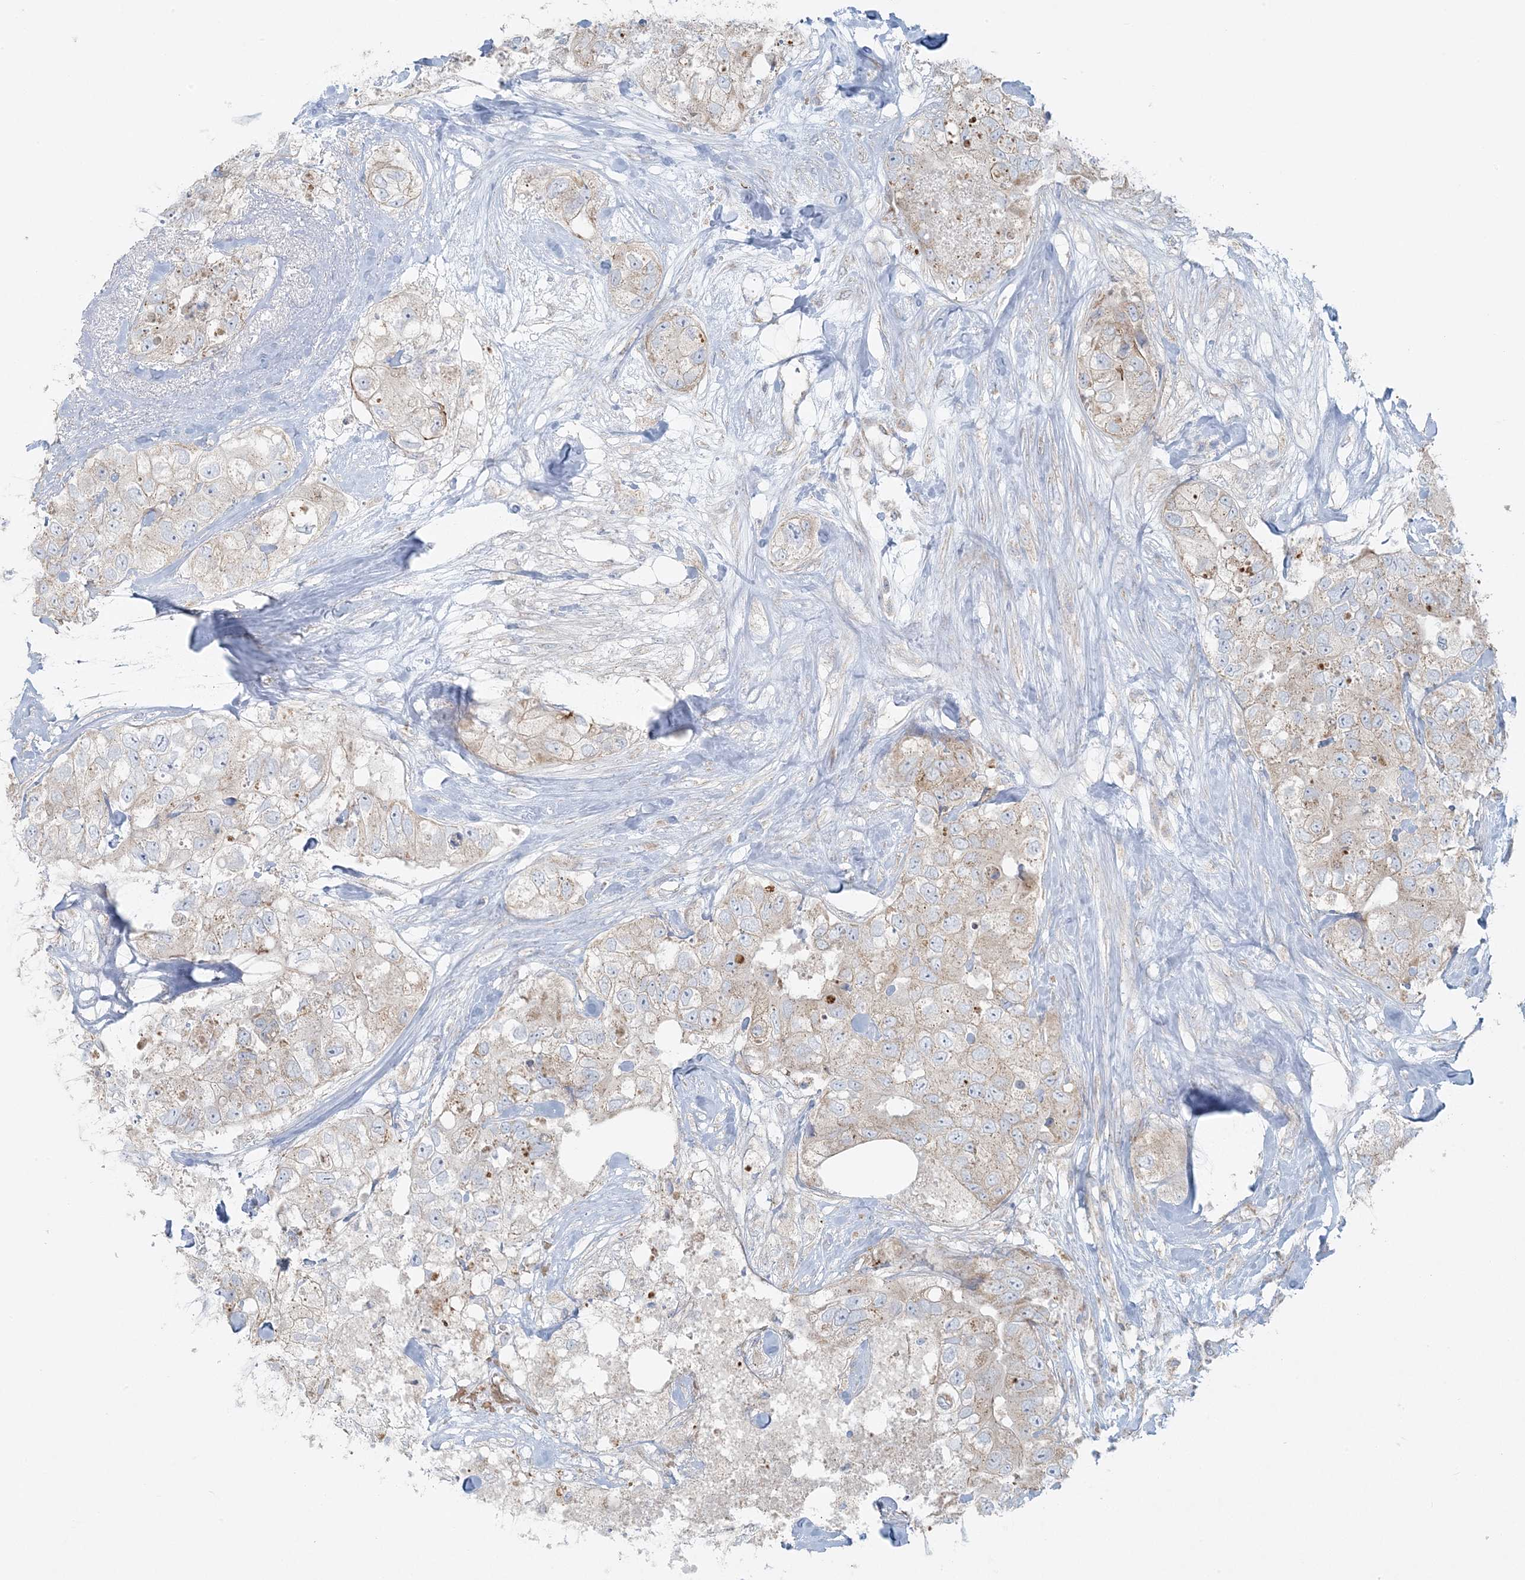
{"staining": {"intensity": "weak", "quantity": "<25%", "location": "cytoplasmic/membranous"}, "tissue": "breast cancer", "cell_type": "Tumor cells", "image_type": "cancer", "snomed": [{"axis": "morphology", "description": "Duct carcinoma"}, {"axis": "topography", "description": "Breast"}], "caption": "Breast cancer was stained to show a protein in brown. There is no significant positivity in tumor cells.", "gene": "PIK3R4", "patient": {"sex": "female", "age": 62}}